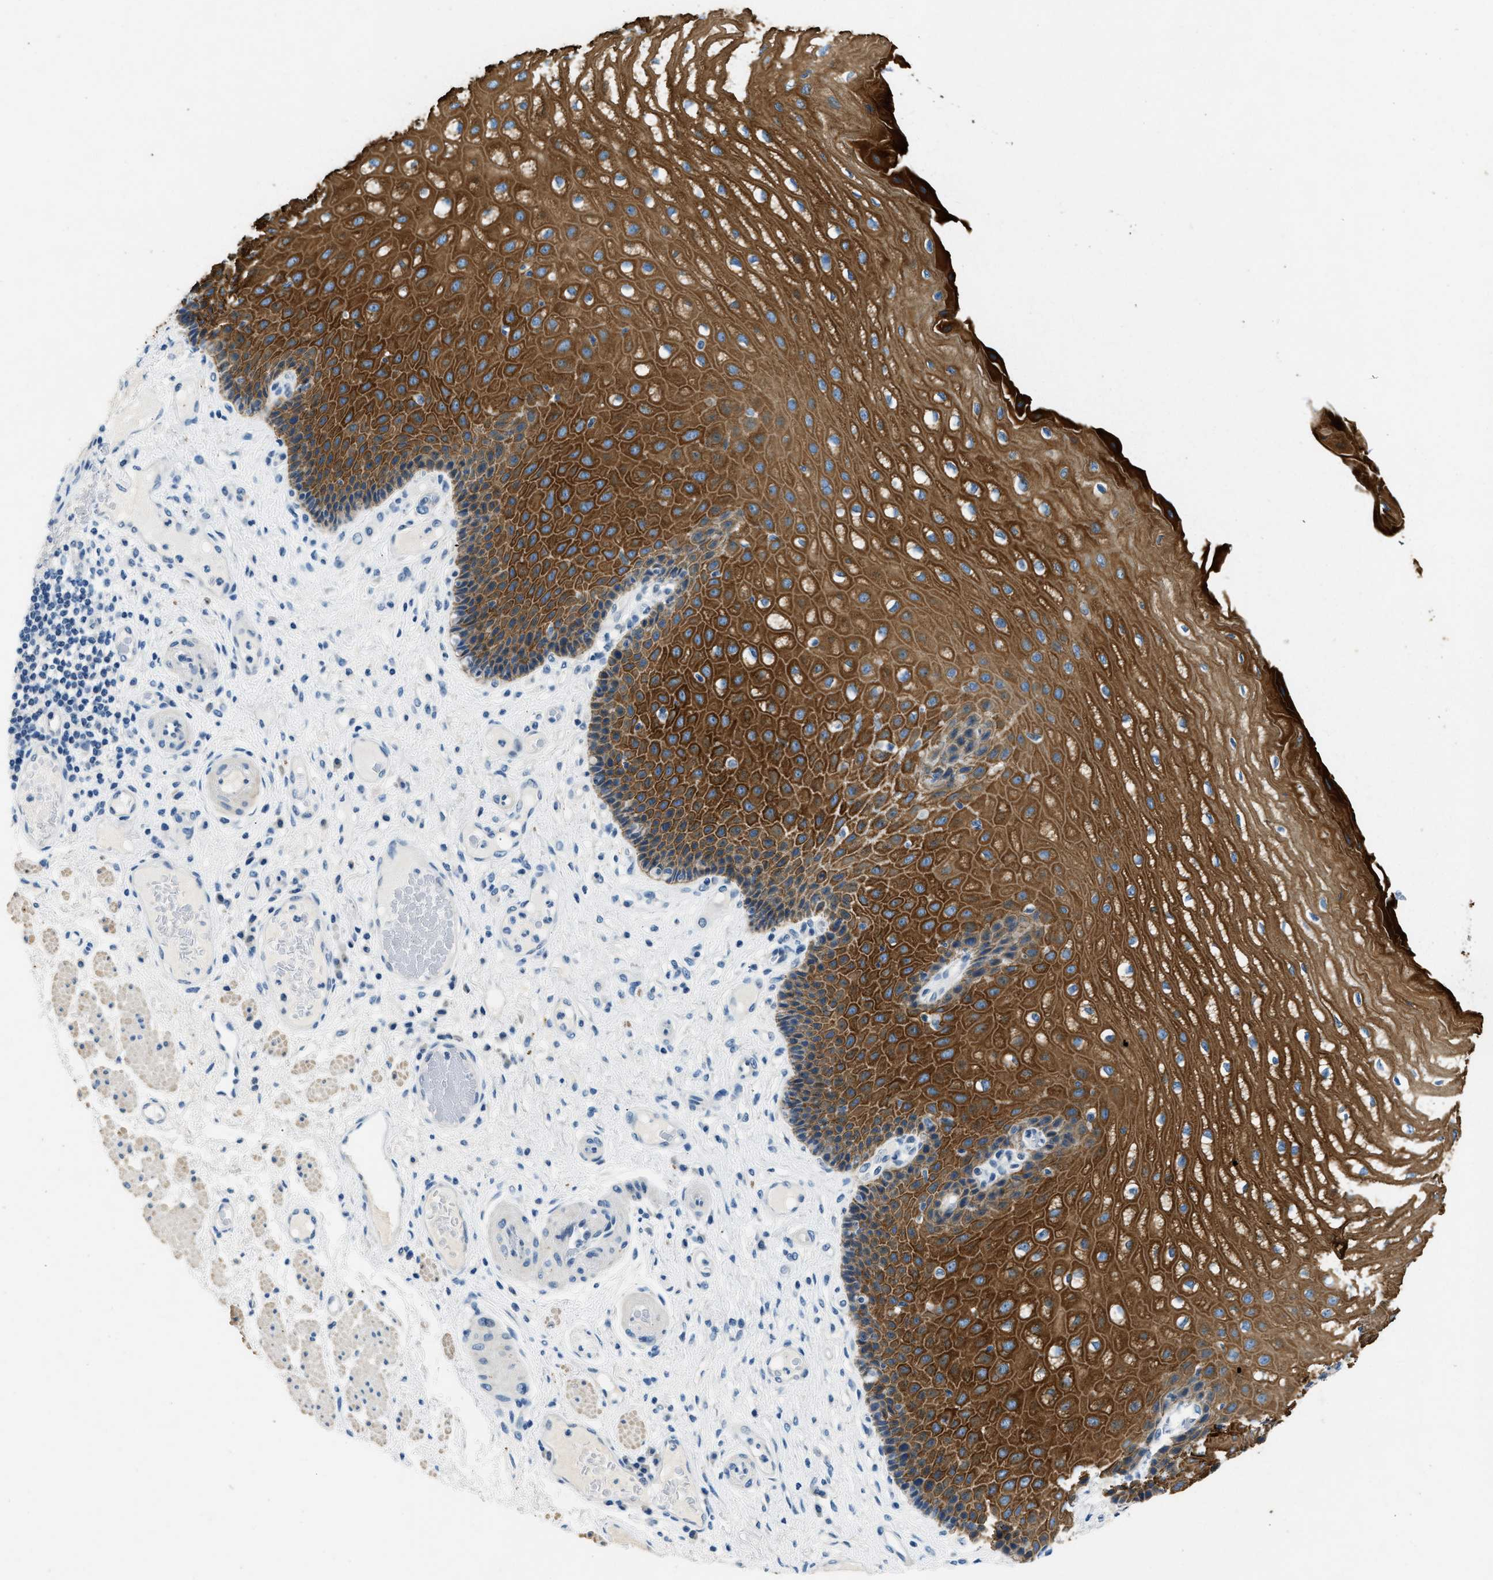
{"staining": {"intensity": "moderate", "quantity": ">75%", "location": "cytoplasmic/membranous"}, "tissue": "esophagus", "cell_type": "Squamous epithelial cells", "image_type": "normal", "snomed": [{"axis": "morphology", "description": "Normal tissue, NOS"}, {"axis": "topography", "description": "Esophagus"}], "caption": "IHC photomicrograph of unremarkable esophagus stained for a protein (brown), which shows medium levels of moderate cytoplasmic/membranous staining in about >75% of squamous epithelial cells.", "gene": "CFAP20", "patient": {"sex": "male", "age": 54}}